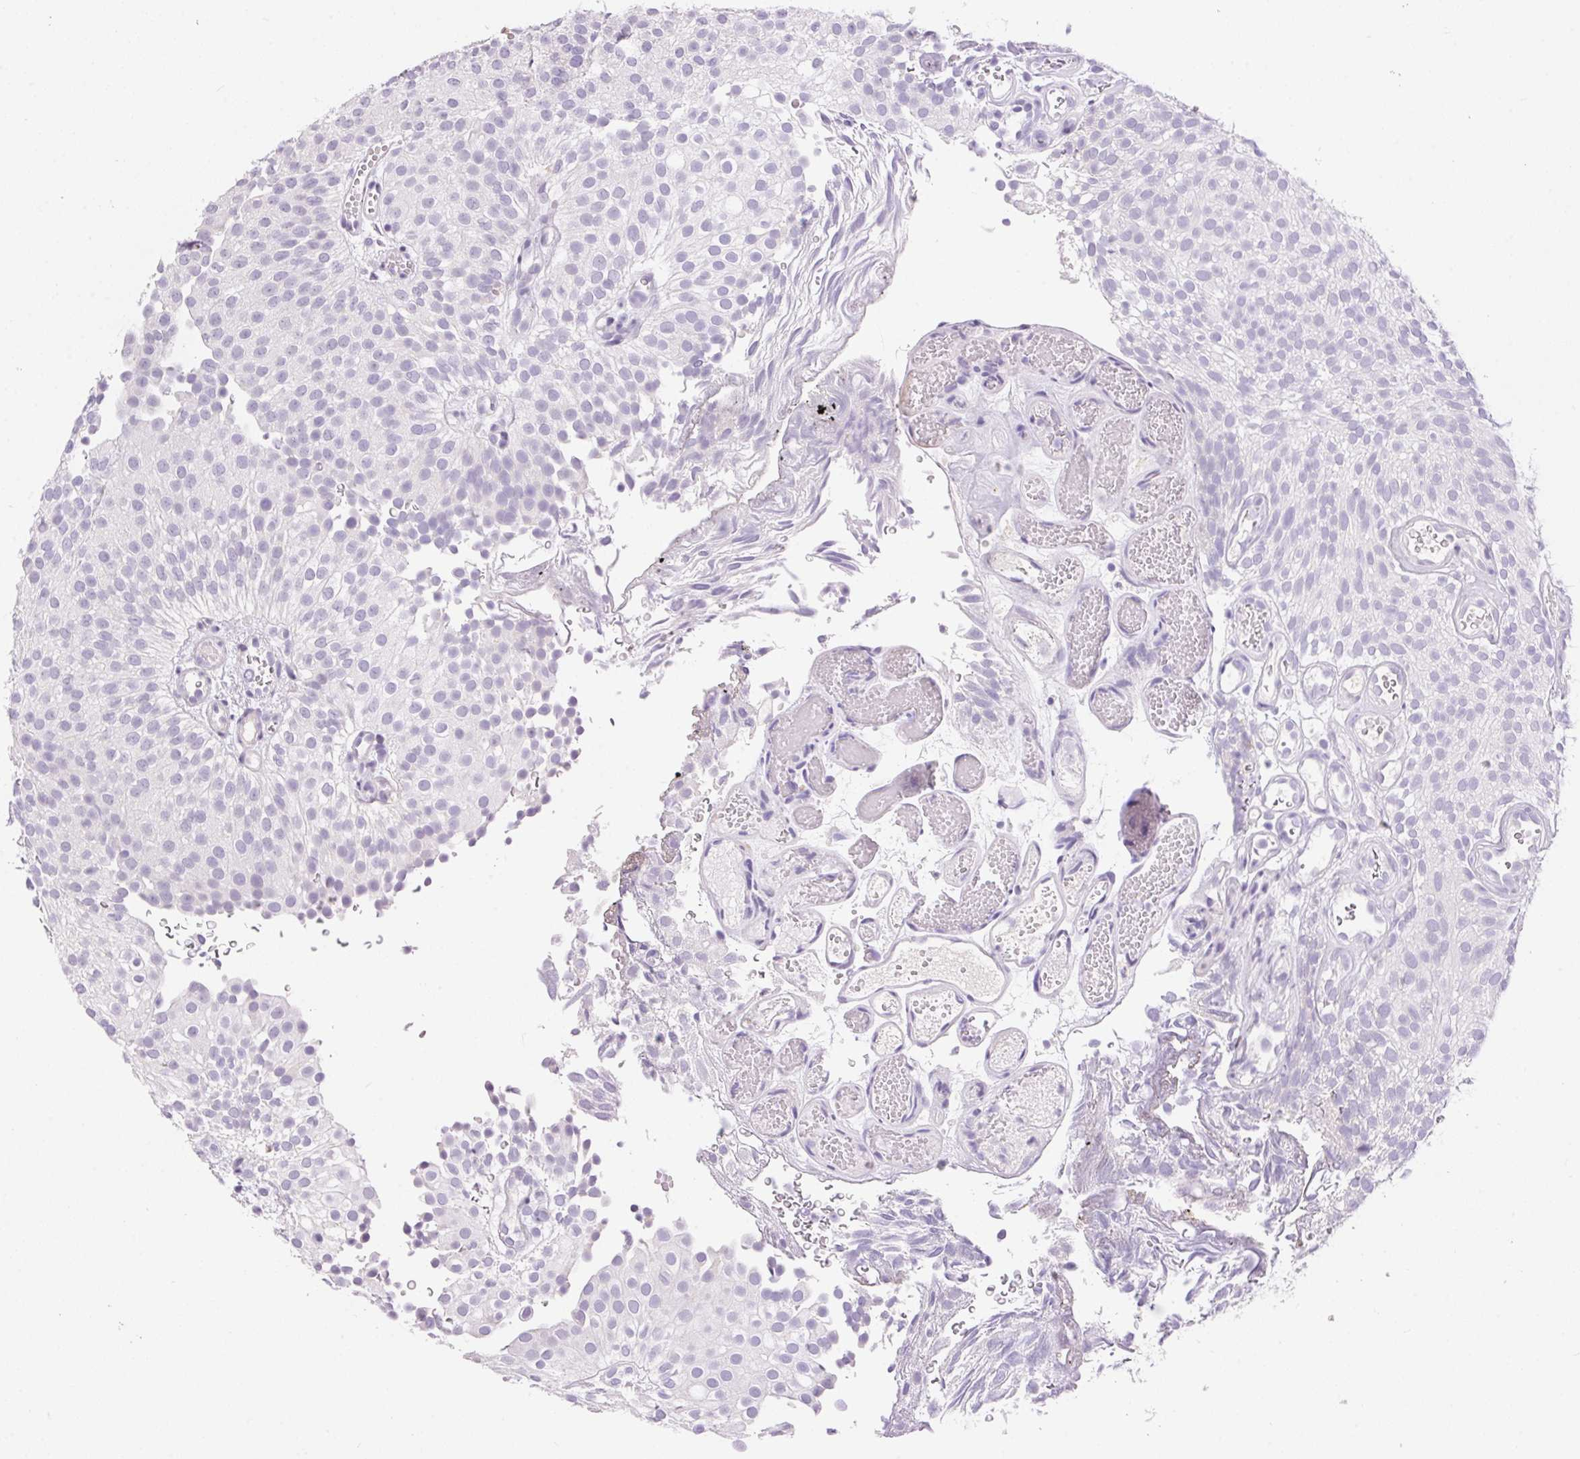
{"staining": {"intensity": "negative", "quantity": "none", "location": "none"}, "tissue": "urothelial cancer", "cell_type": "Tumor cells", "image_type": "cancer", "snomed": [{"axis": "morphology", "description": "Urothelial carcinoma, Low grade"}, {"axis": "topography", "description": "Urinary bladder"}], "caption": "Tumor cells are negative for brown protein staining in low-grade urothelial carcinoma.", "gene": "PNLIPRP3", "patient": {"sex": "male", "age": 78}}